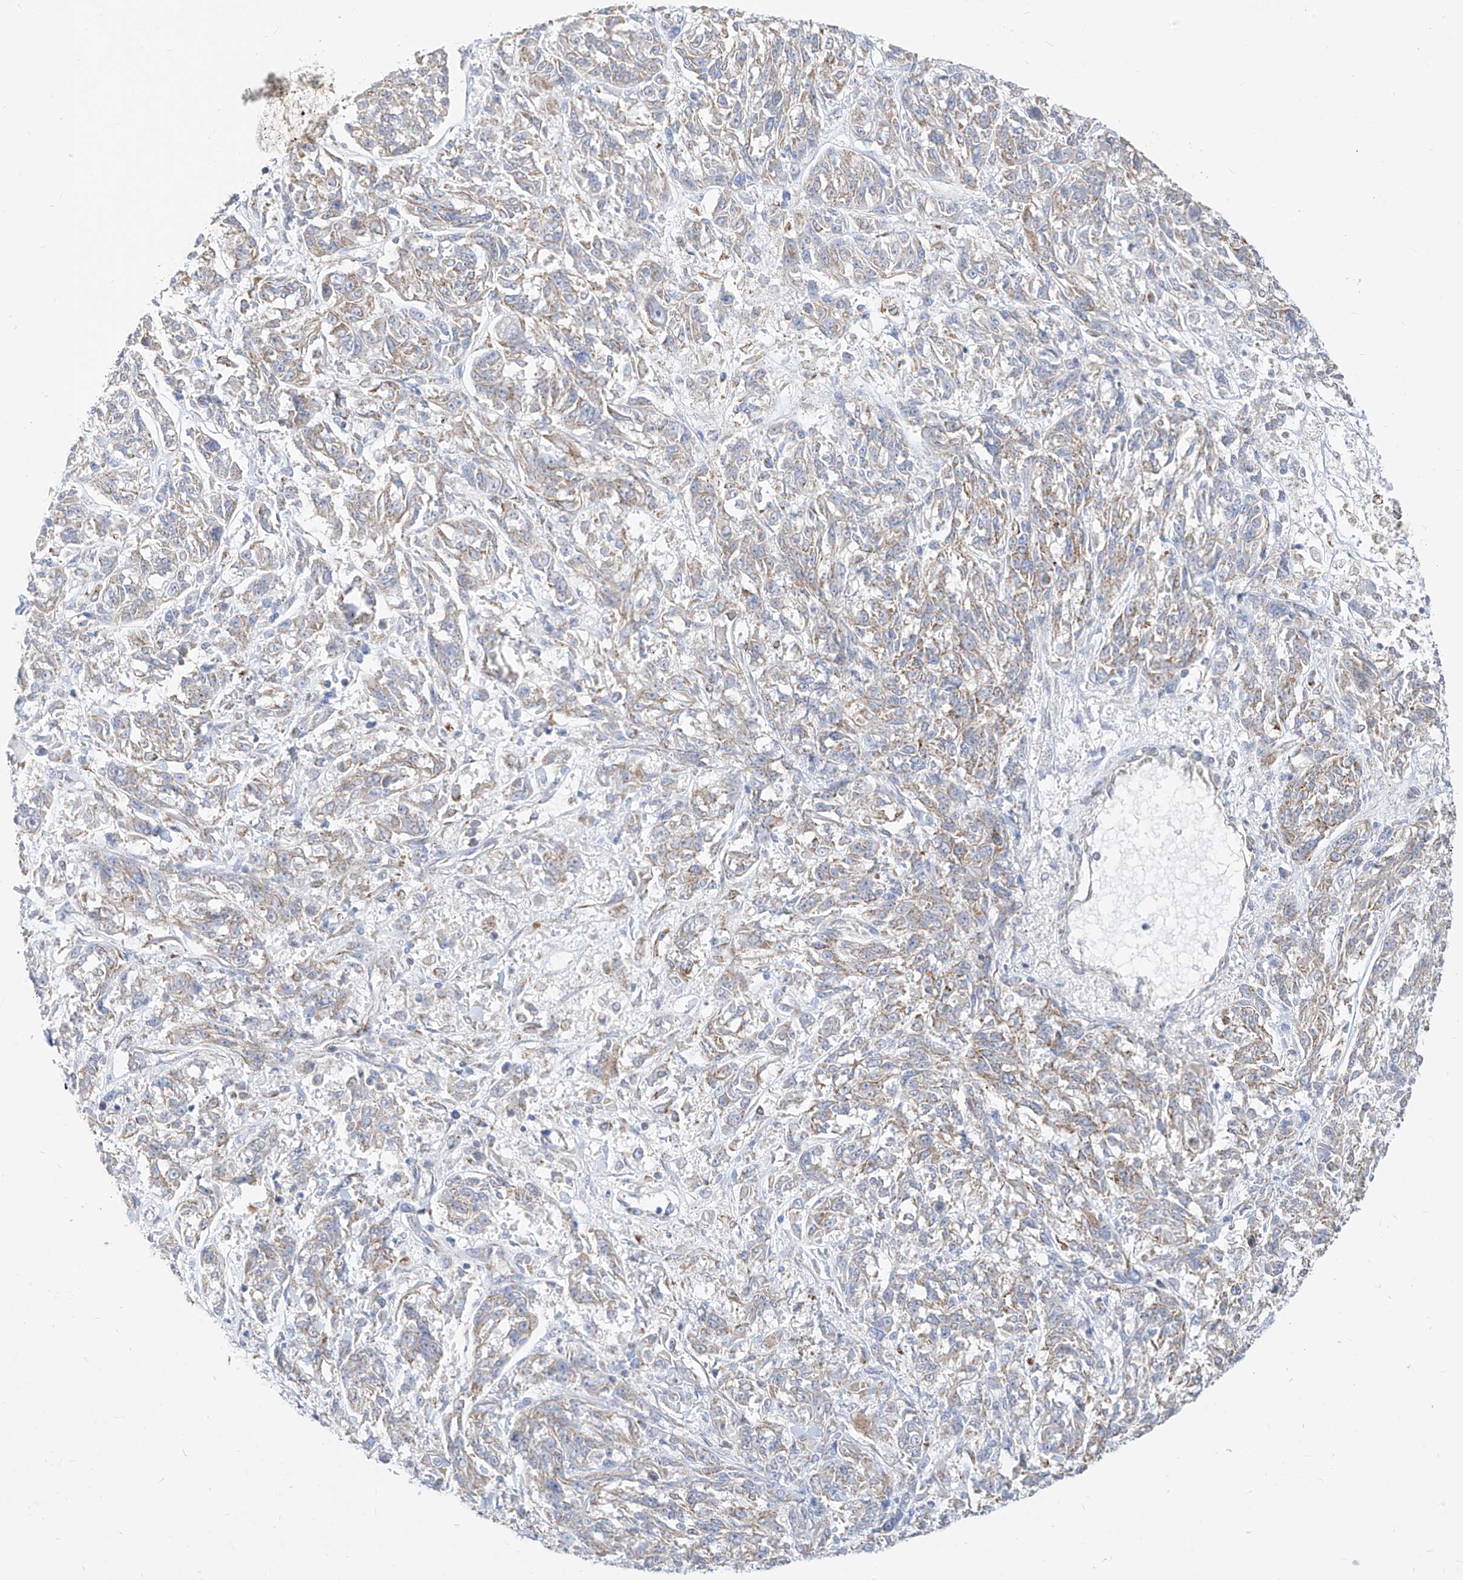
{"staining": {"intensity": "weak", "quantity": "25%-75%", "location": "cytoplasmic/membranous"}, "tissue": "melanoma", "cell_type": "Tumor cells", "image_type": "cancer", "snomed": [{"axis": "morphology", "description": "Malignant melanoma, NOS"}, {"axis": "topography", "description": "Skin"}], "caption": "Melanoma stained for a protein shows weak cytoplasmic/membranous positivity in tumor cells.", "gene": "RASA2", "patient": {"sex": "male", "age": 53}}